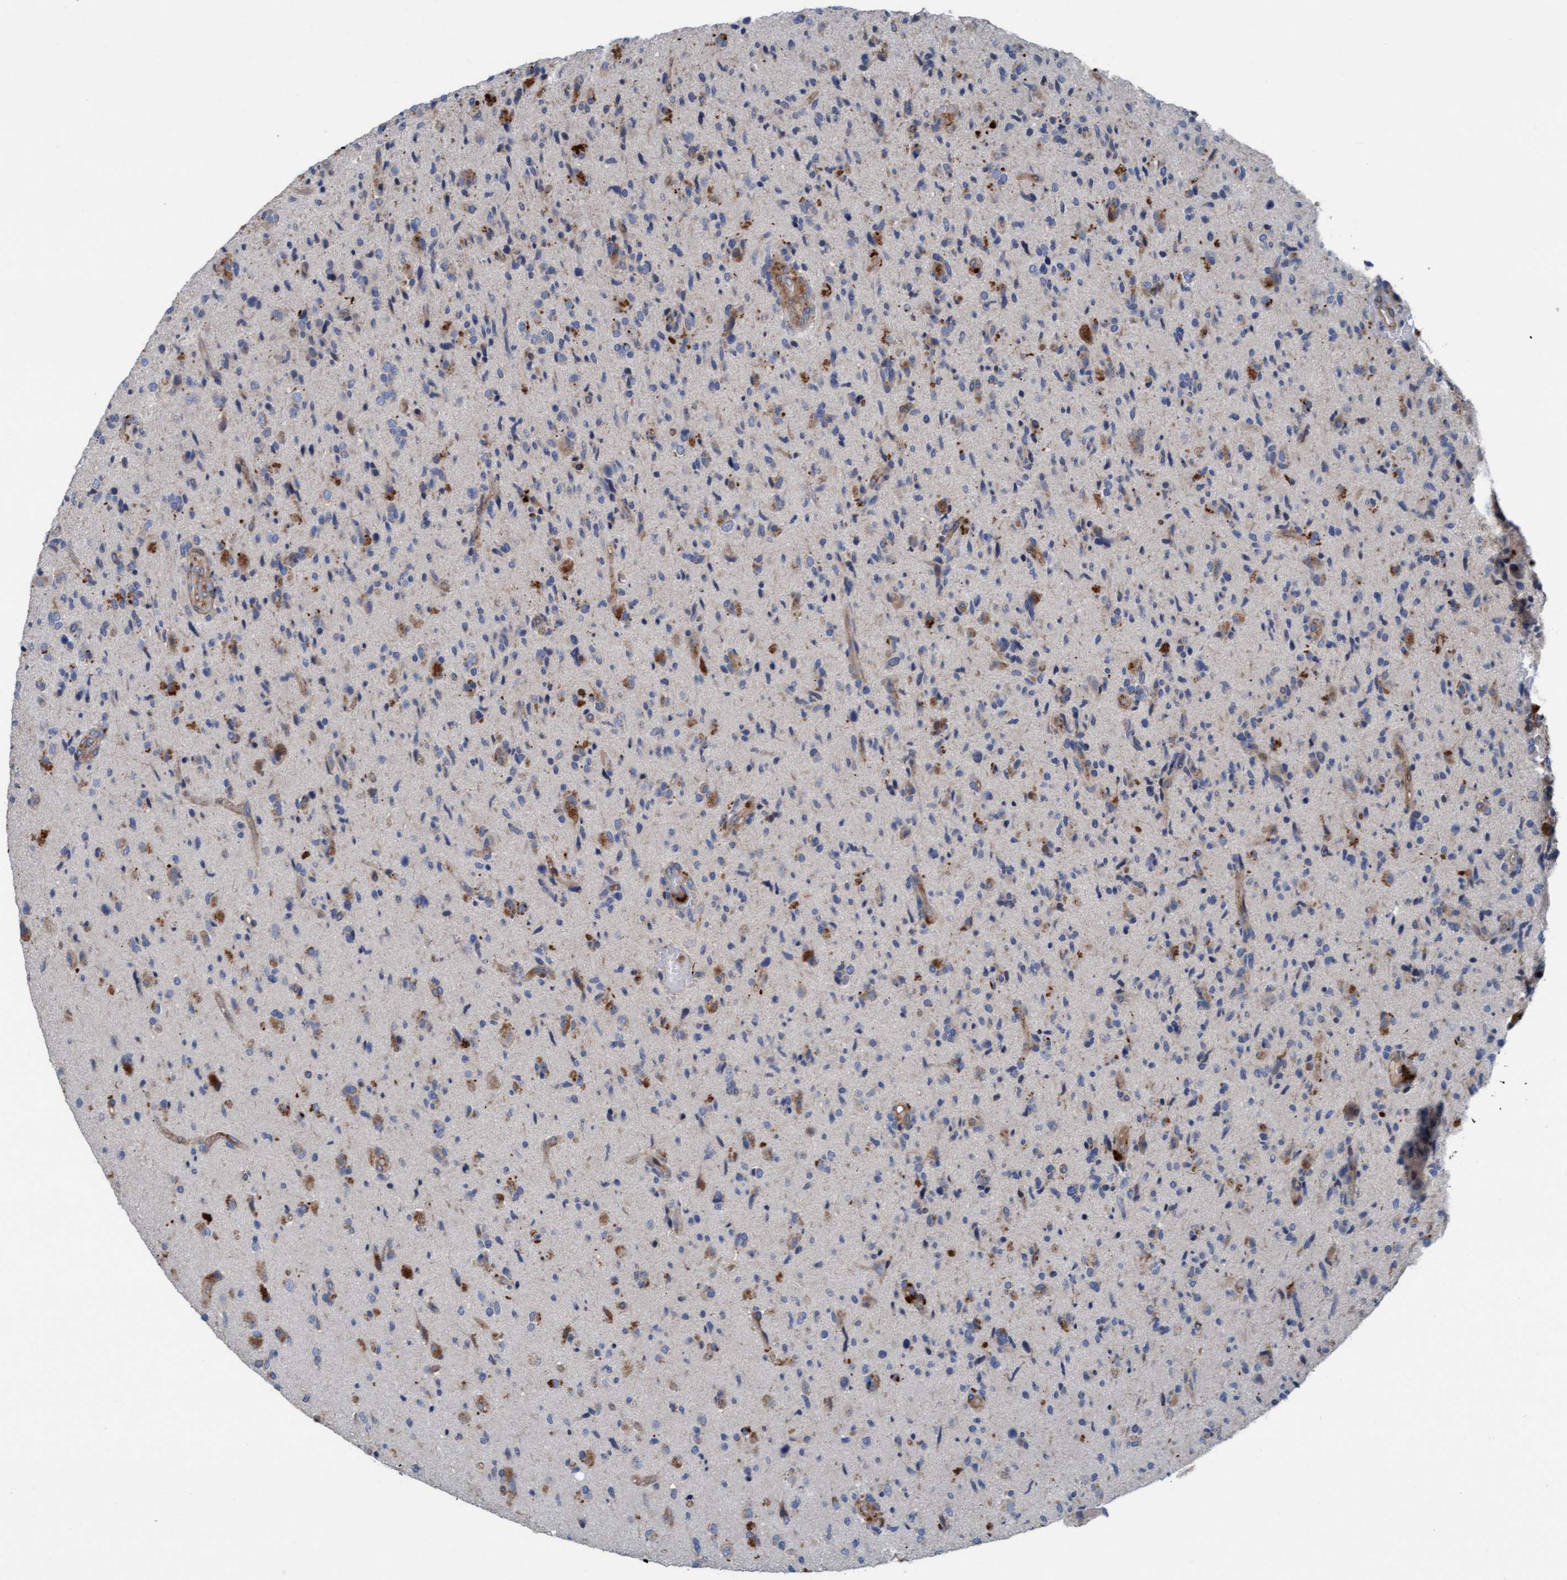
{"staining": {"intensity": "moderate", "quantity": "<25%", "location": "cytoplasmic/membranous"}, "tissue": "glioma", "cell_type": "Tumor cells", "image_type": "cancer", "snomed": [{"axis": "morphology", "description": "Glioma, malignant, High grade"}, {"axis": "topography", "description": "Brain"}], "caption": "A brown stain highlights moderate cytoplasmic/membranous staining of a protein in human glioma tumor cells. The staining was performed using DAB (3,3'-diaminobenzidine) to visualize the protein expression in brown, while the nuclei were stained in blue with hematoxylin (Magnification: 20x).", "gene": "KLHL26", "patient": {"sex": "male", "age": 72}}